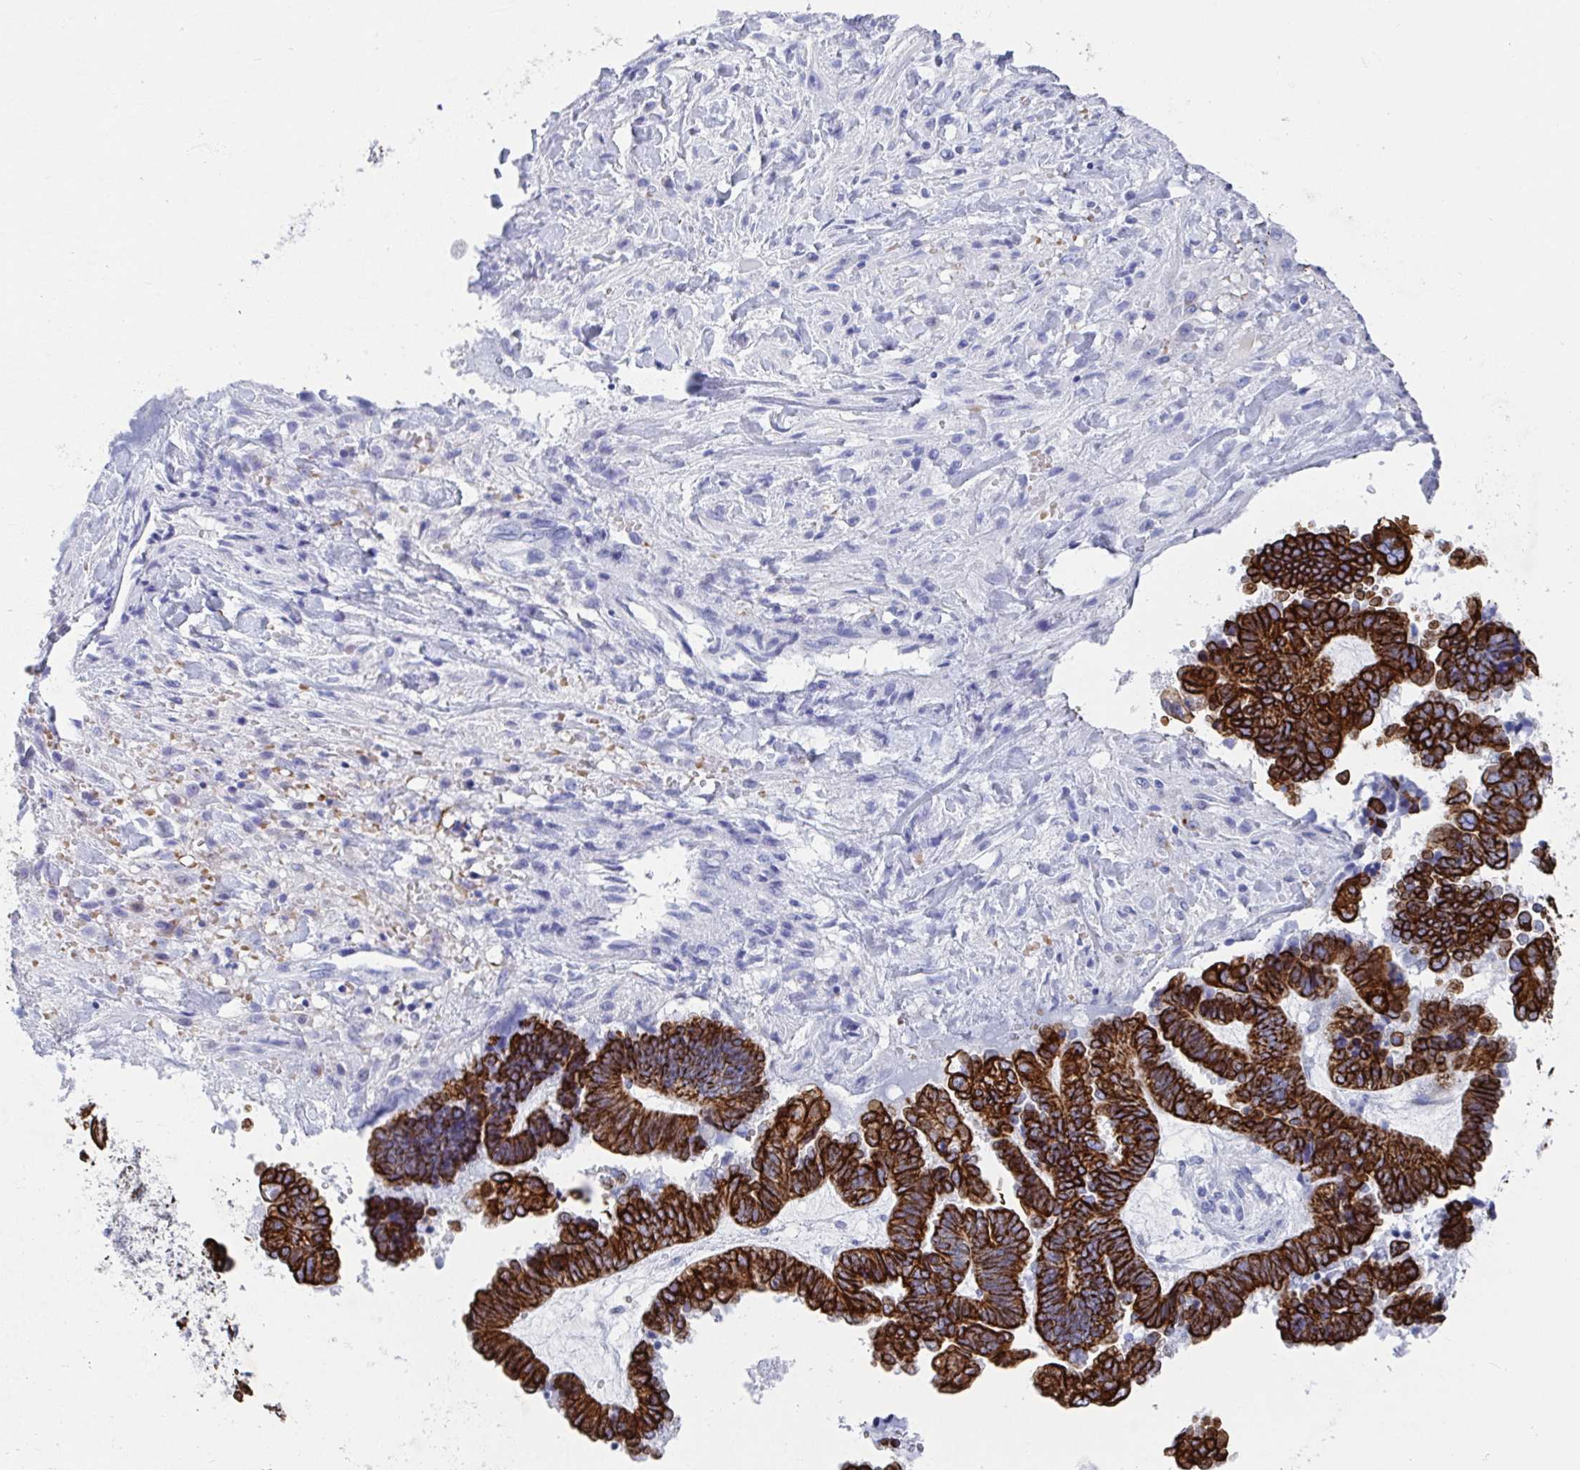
{"staining": {"intensity": "strong", "quantity": ">75%", "location": "cytoplasmic/membranous"}, "tissue": "ovarian cancer", "cell_type": "Tumor cells", "image_type": "cancer", "snomed": [{"axis": "morphology", "description": "Cystadenocarcinoma, serous, NOS"}, {"axis": "topography", "description": "Ovary"}], "caption": "IHC micrograph of neoplastic tissue: human ovarian serous cystadenocarcinoma stained using IHC shows high levels of strong protein expression localized specifically in the cytoplasmic/membranous of tumor cells, appearing as a cytoplasmic/membranous brown color.", "gene": "CLDN8", "patient": {"sex": "female", "age": 51}}